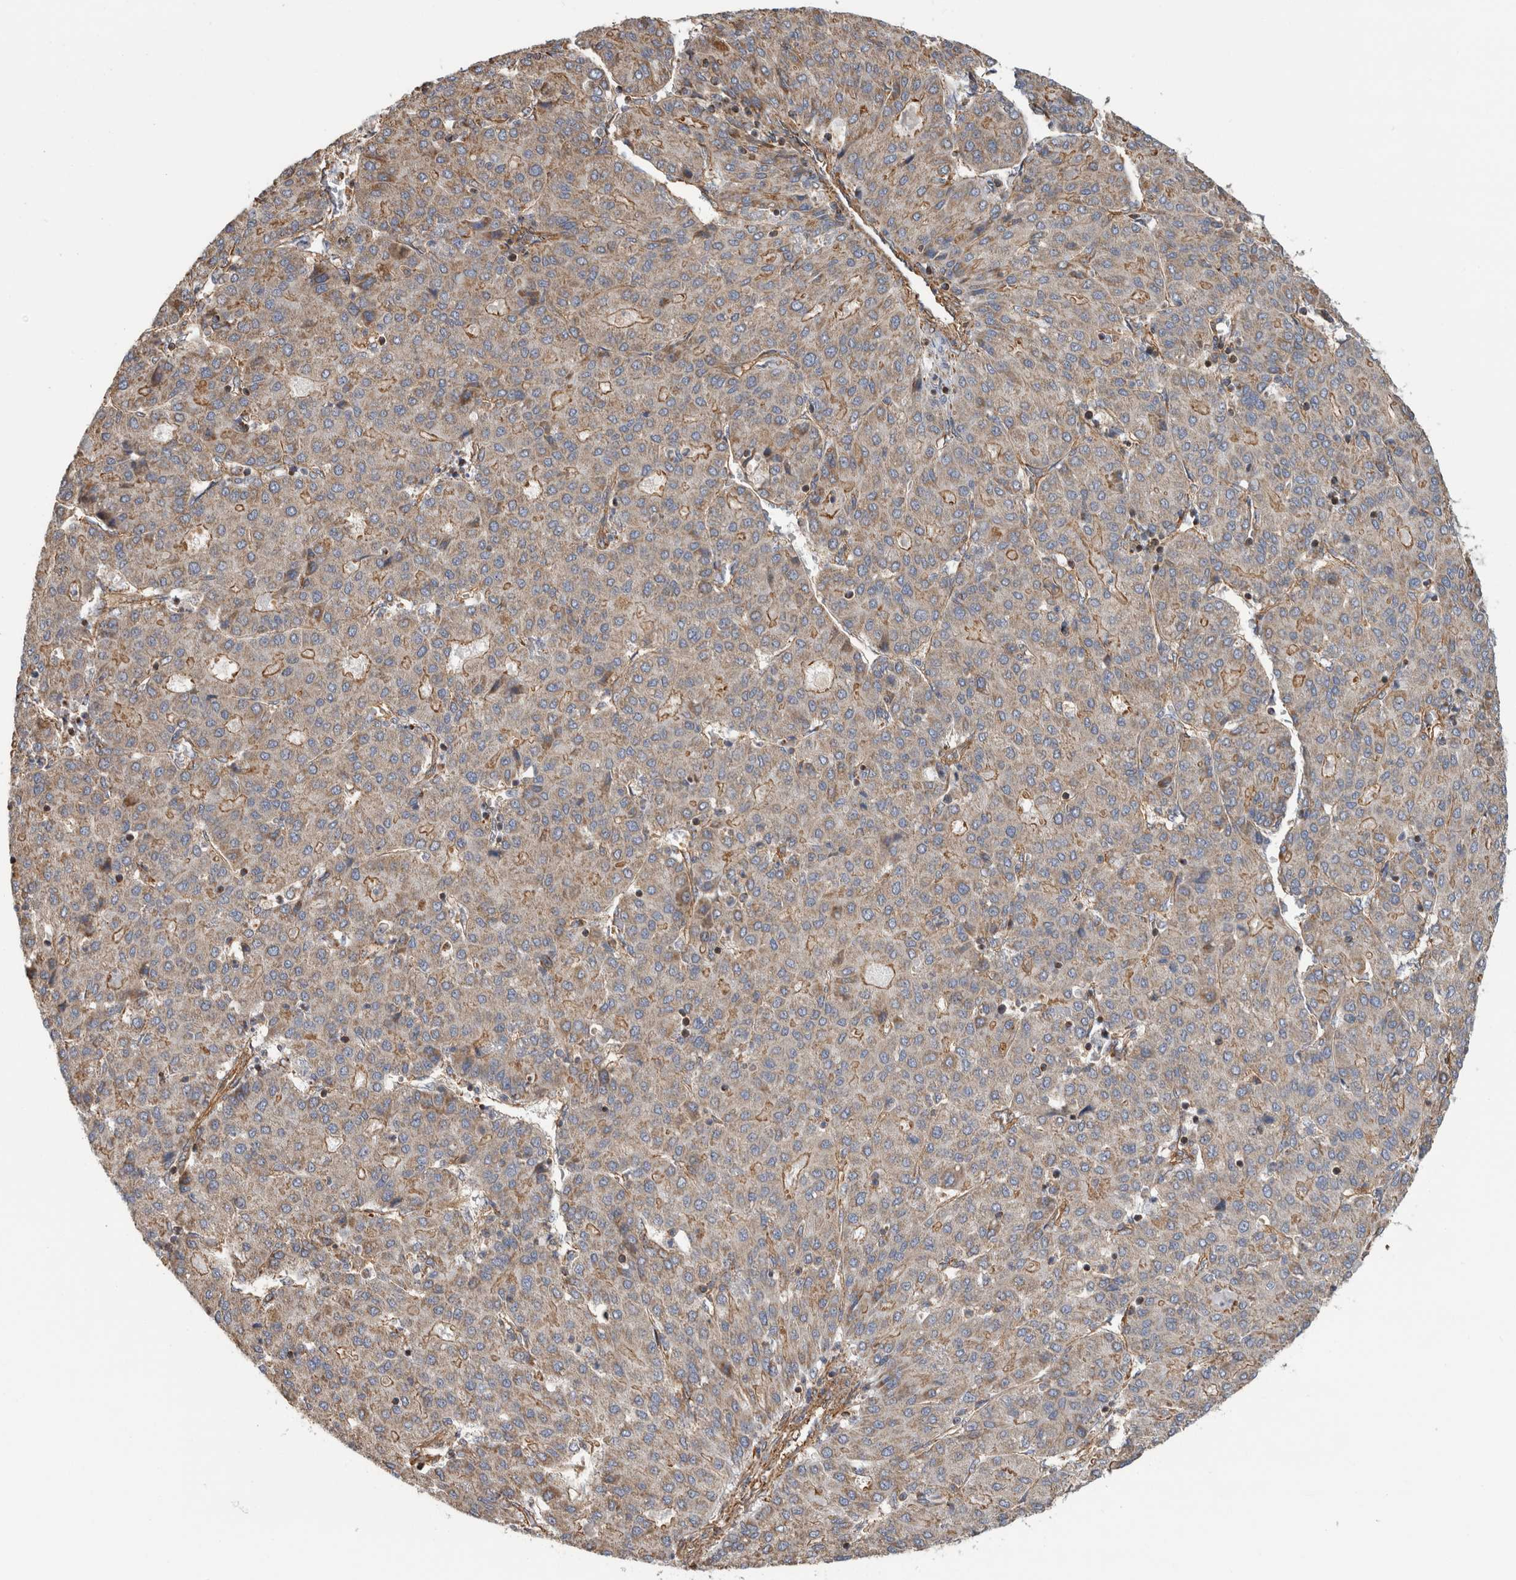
{"staining": {"intensity": "weak", "quantity": ">75%", "location": "cytoplasmic/membranous"}, "tissue": "liver cancer", "cell_type": "Tumor cells", "image_type": "cancer", "snomed": [{"axis": "morphology", "description": "Carcinoma, Hepatocellular, NOS"}, {"axis": "topography", "description": "Liver"}], "caption": "The histopathology image shows staining of hepatocellular carcinoma (liver), revealing weak cytoplasmic/membranous protein expression (brown color) within tumor cells.", "gene": "SFXN2", "patient": {"sex": "male", "age": 65}}